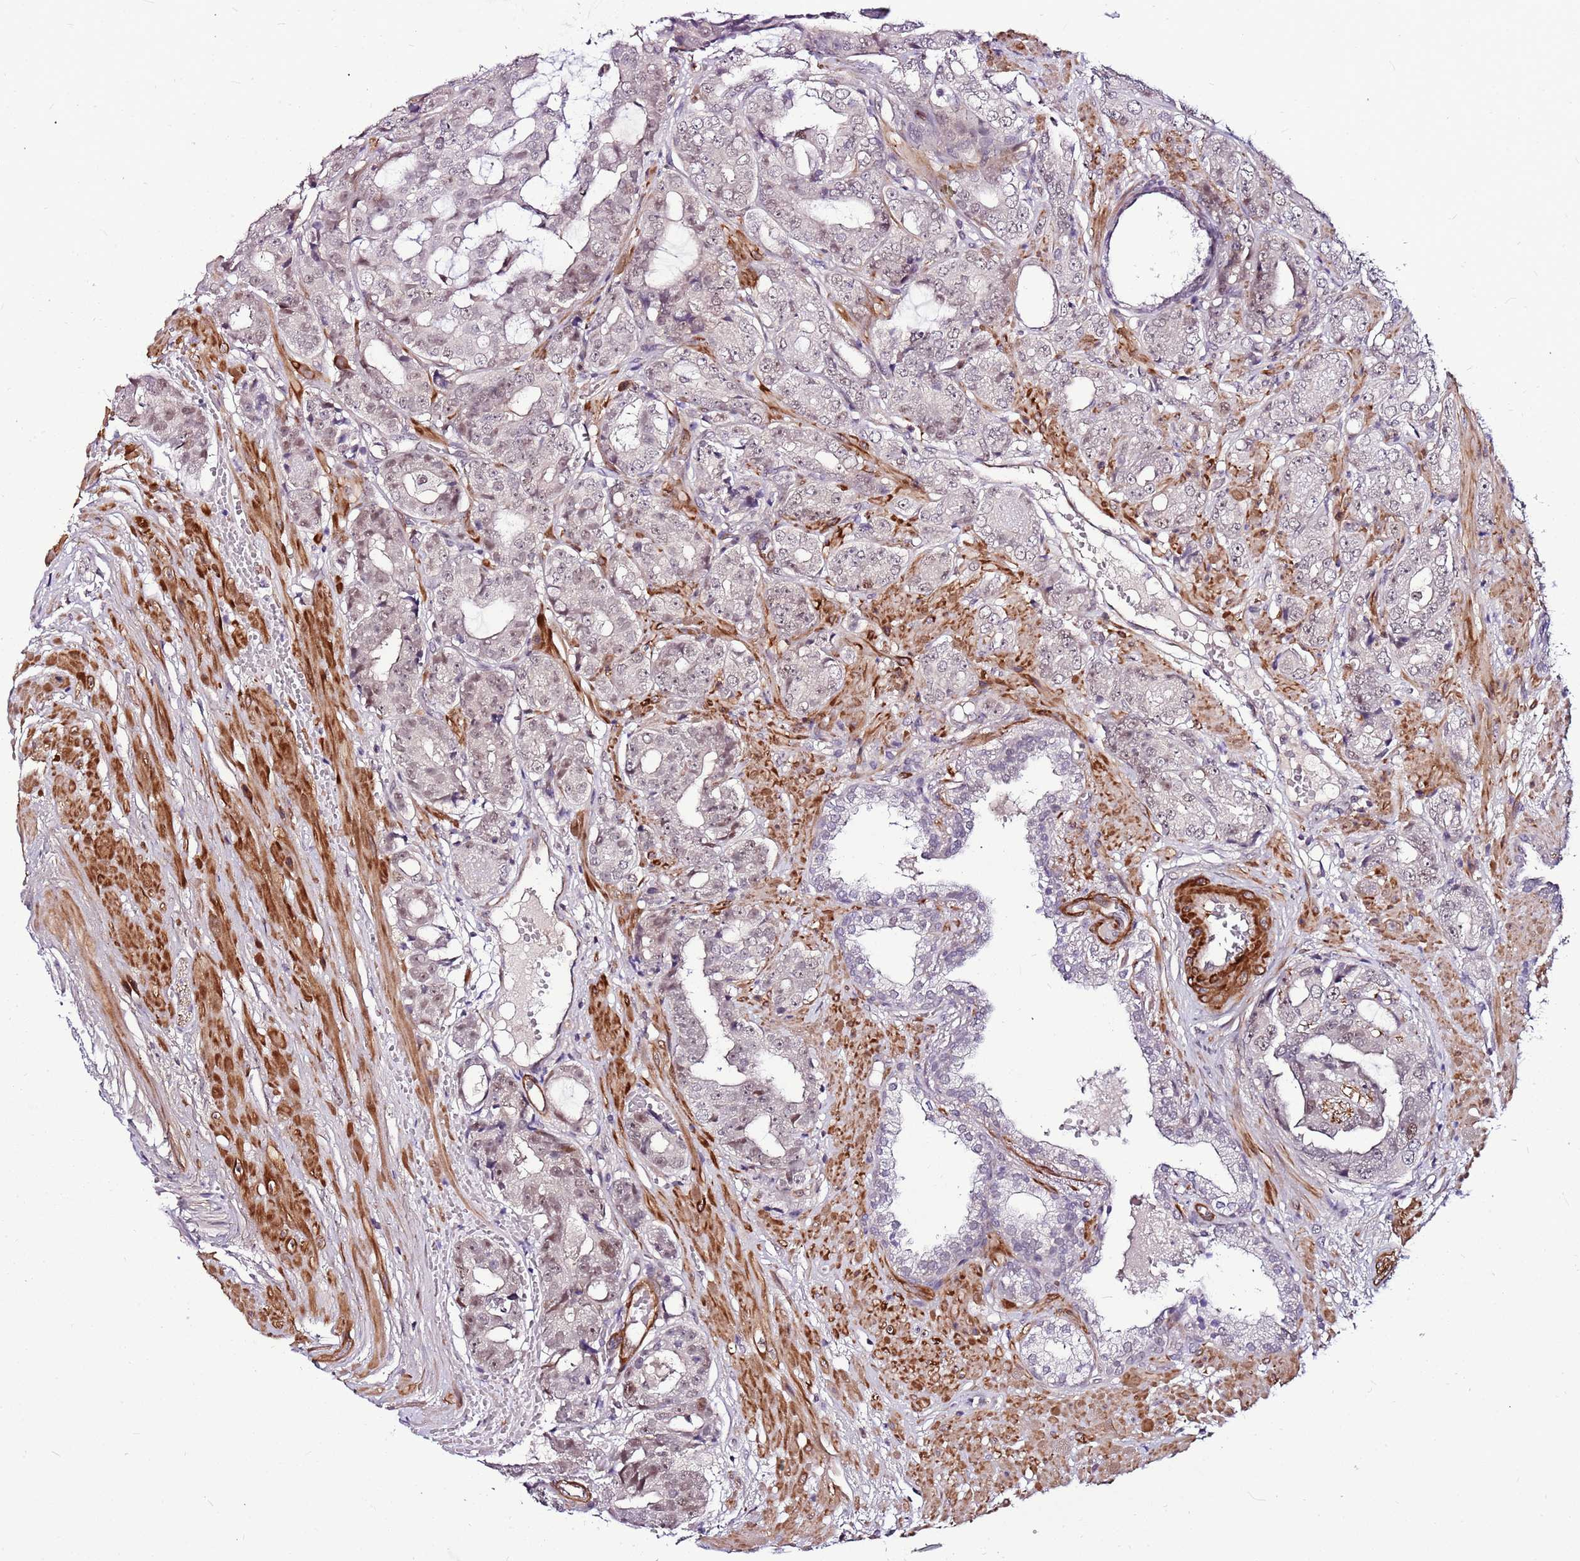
{"staining": {"intensity": "weak", "quantity": "<25%", "location": "nuclear"}, "tissue": "prostate cancer", "cell_type": "Tumor cells", "image_type": "cancer", "snomed": [{"axis": "morphology", "description": "Adenocarcinoma, High grade"}, {"axis": "topography", "description": "Prostate"}], "caption": "Tumor cells show no significant expression in adenocarcinoma (high-grade) (prostate). The staining was performed using DAB (3,3'-diaminobenzidine) to visualize the protein expression in brown, while the nuclei were stained in blue with hematoxylin (Magnification: 20x).", "gene": "POLE3", "patient": {"sex": "male", "age": 71}}